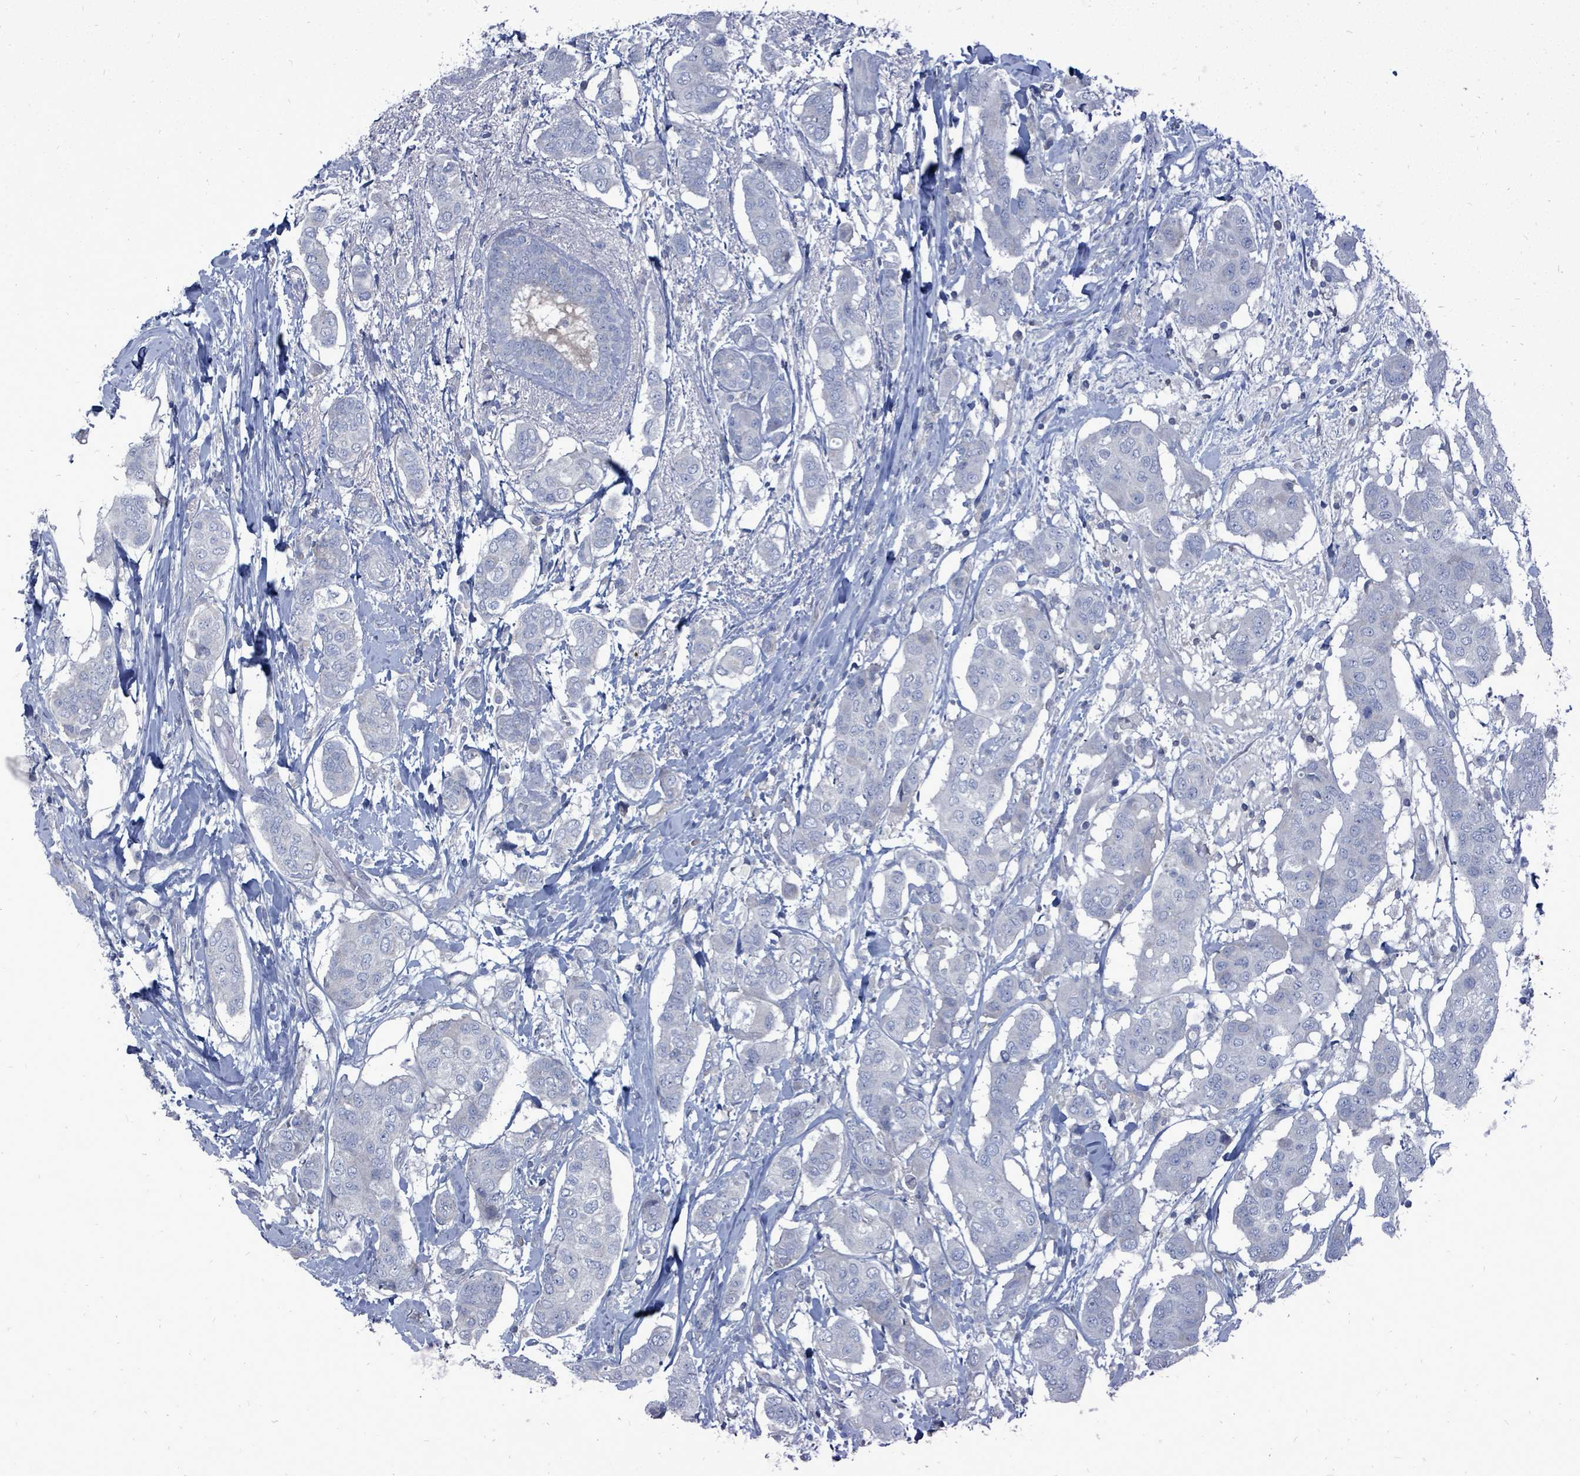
{"staining": {"intensity": "negative", "quantity": "none", "location": "none"}, "tissue": "breast cancer", "cell_type": "Tumor cells", "image_type": "cancer", "snomed": [{"axis": "morphology", "description": "Lobular carcinoma"}, {"axis": "topography", "description": "Breast"}], "caption": "A histopathology image of human breast lobular carcinoma is negative for staining in tumor cells. (Stains: DAB IHC with hematoxylin counter stain, Microscopy: brightfield microscopy at high magnification).", "gene": "ARGFX", "patient": {"sex": "female", "age": 51}}